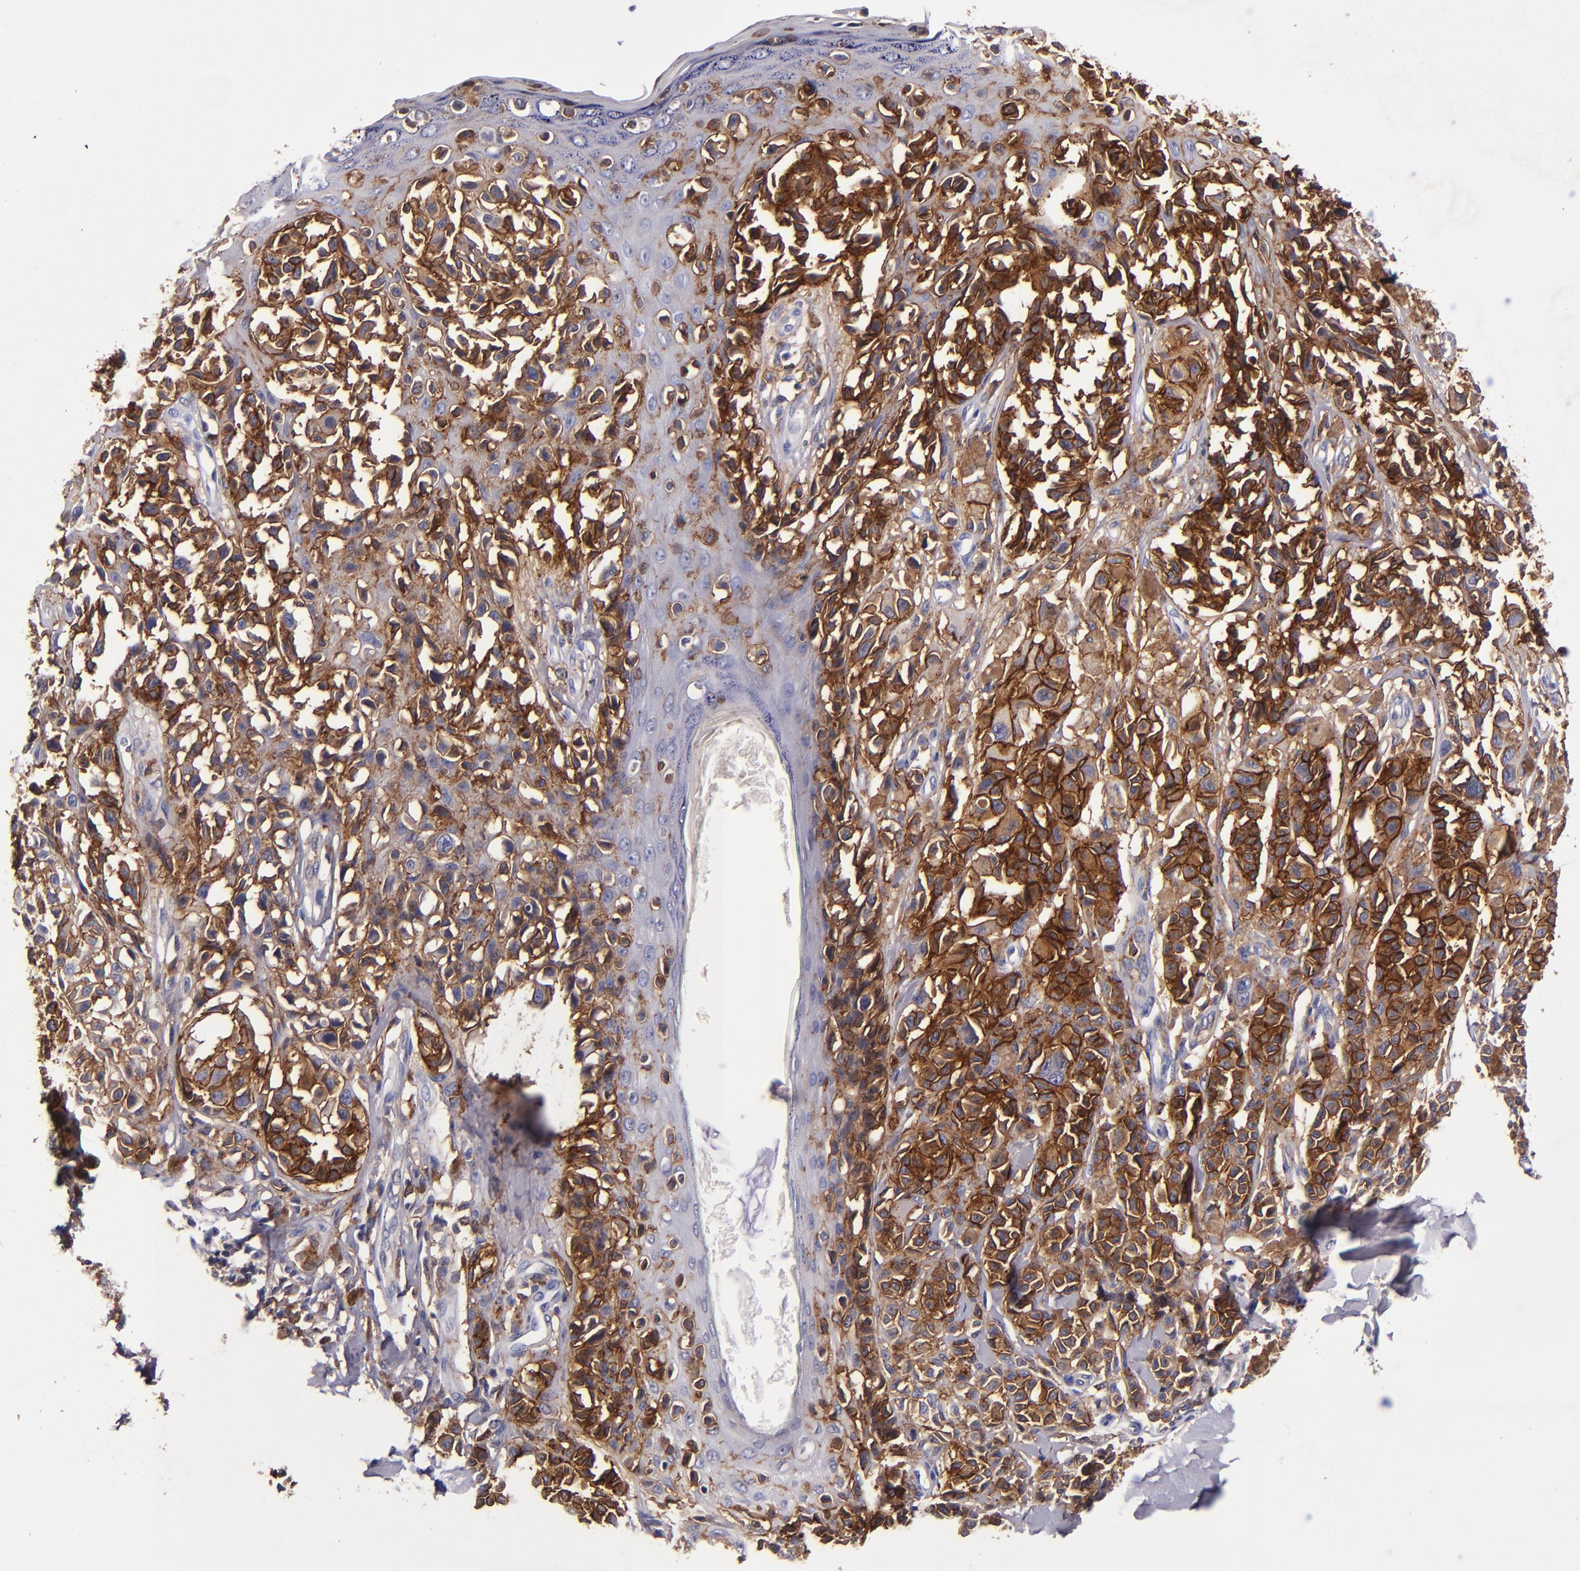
{"staining": {"intensity": "strong", "quantity": ">75%", "location": "cytoplasmic/membranous"}, "tissue": "melanoma", "cell_type": "Tumor cells", "image_type": "cancer", "snomed": [{"axis": "morphology", "description": "Malignant melanoma, NOS"}, {"axis": "topography", "description": "Skin"}], "caption": "High-power microscopy captured an immunohistochemistry photomicrograph of malignant melanoma, revealing strong cytoplasmic/membranous expression in approximately >75% of tumor cells.", "gene": "SIRPA", "patient": {"sex": "female", "age": 38}}